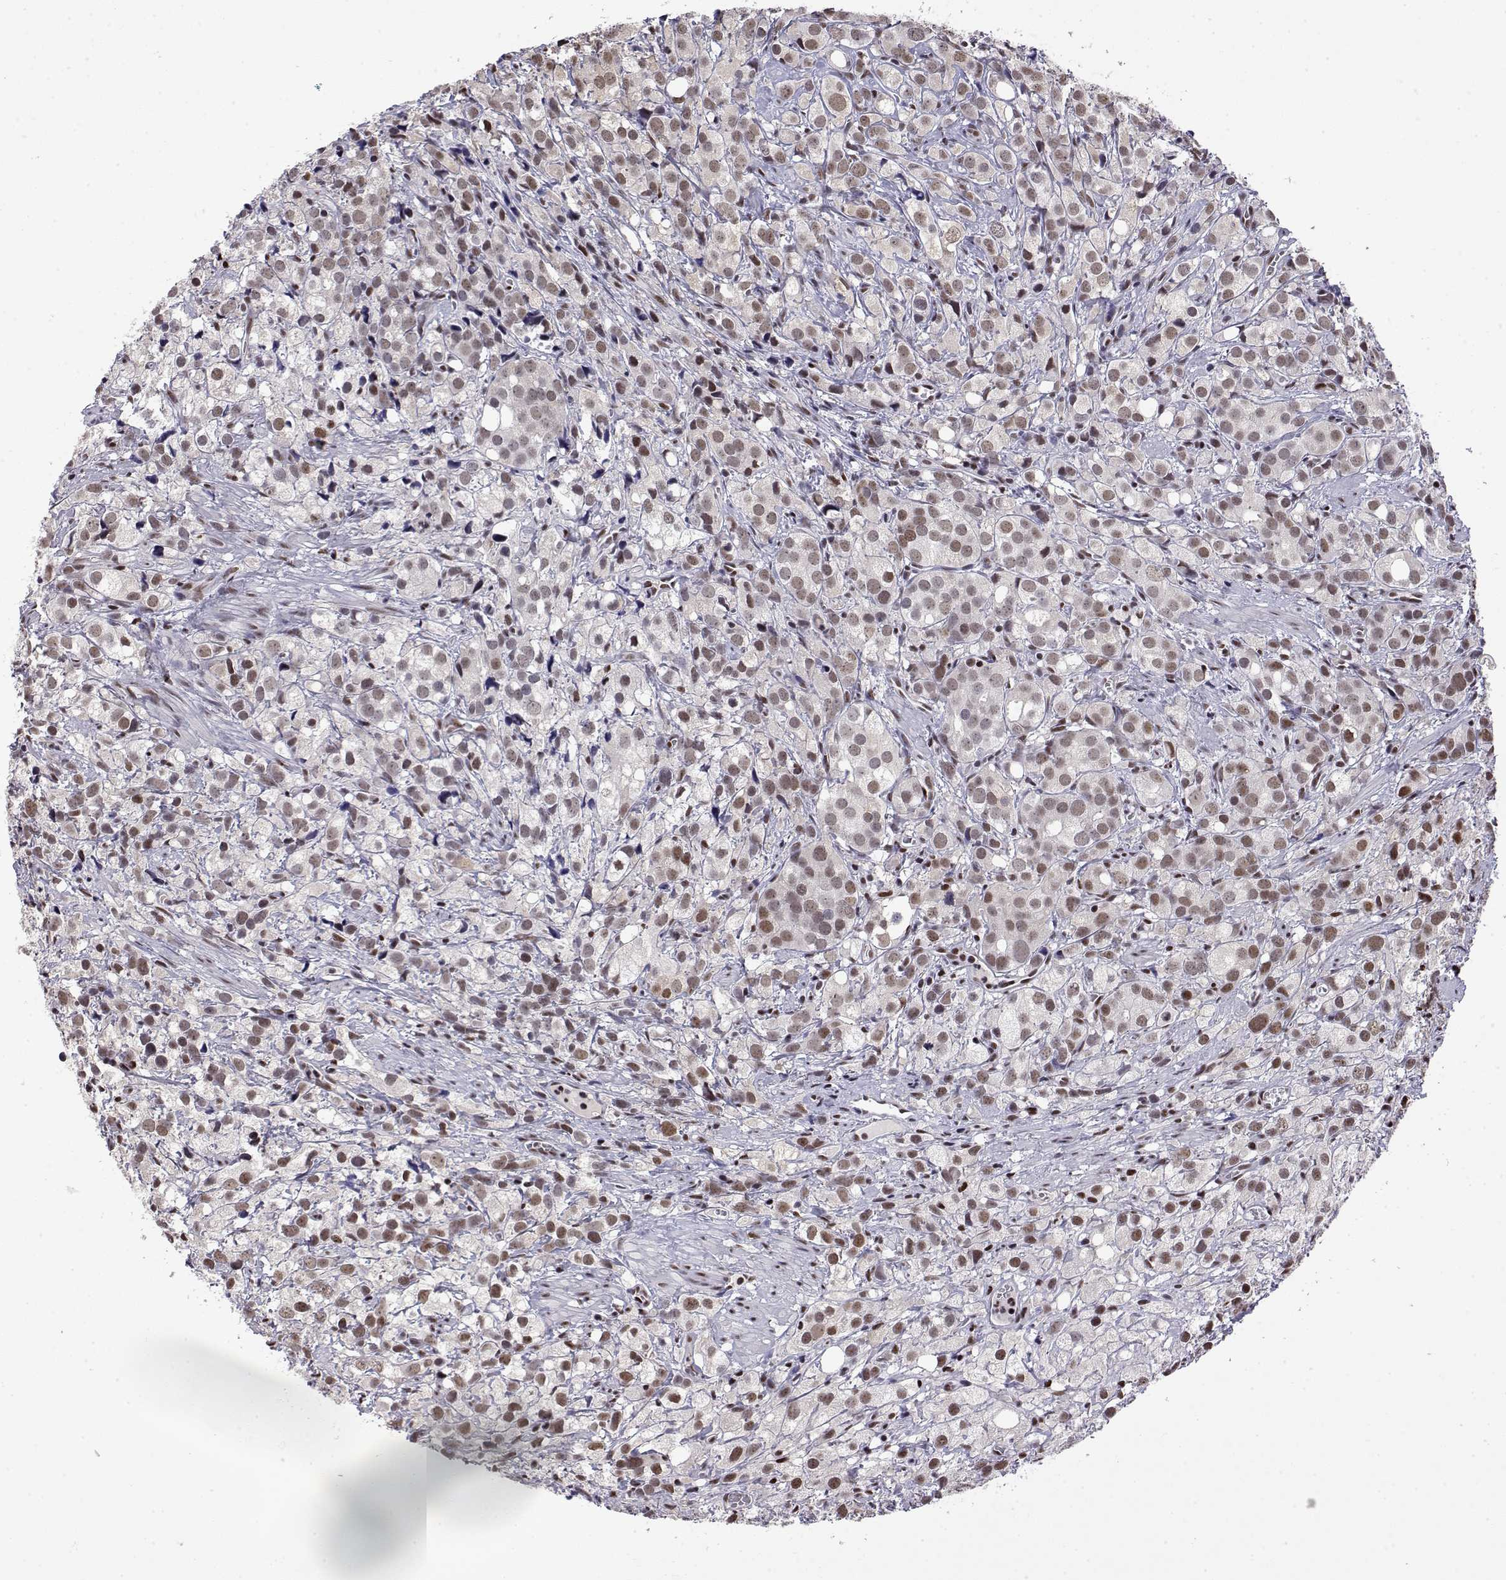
{"staining": {"intensity": "moderate", "quantity": ">75%", "location": "nuclear"}, "tissue": "prostate cancer", "cell_type": "Tumor cells", "image_type": "cancer", "snomed": [{"axis": "morphology", "description": "Adenocarcinoma, High grade"}, {"axis": "topography", "description": "Prostate"}], "caption": "Tumor cells reveal moderate nuclear positivity in approximately >75% of cells in prostate cancer.", "gene": "POLDIP3", "patient": {"sex": "male", "age": 86}}